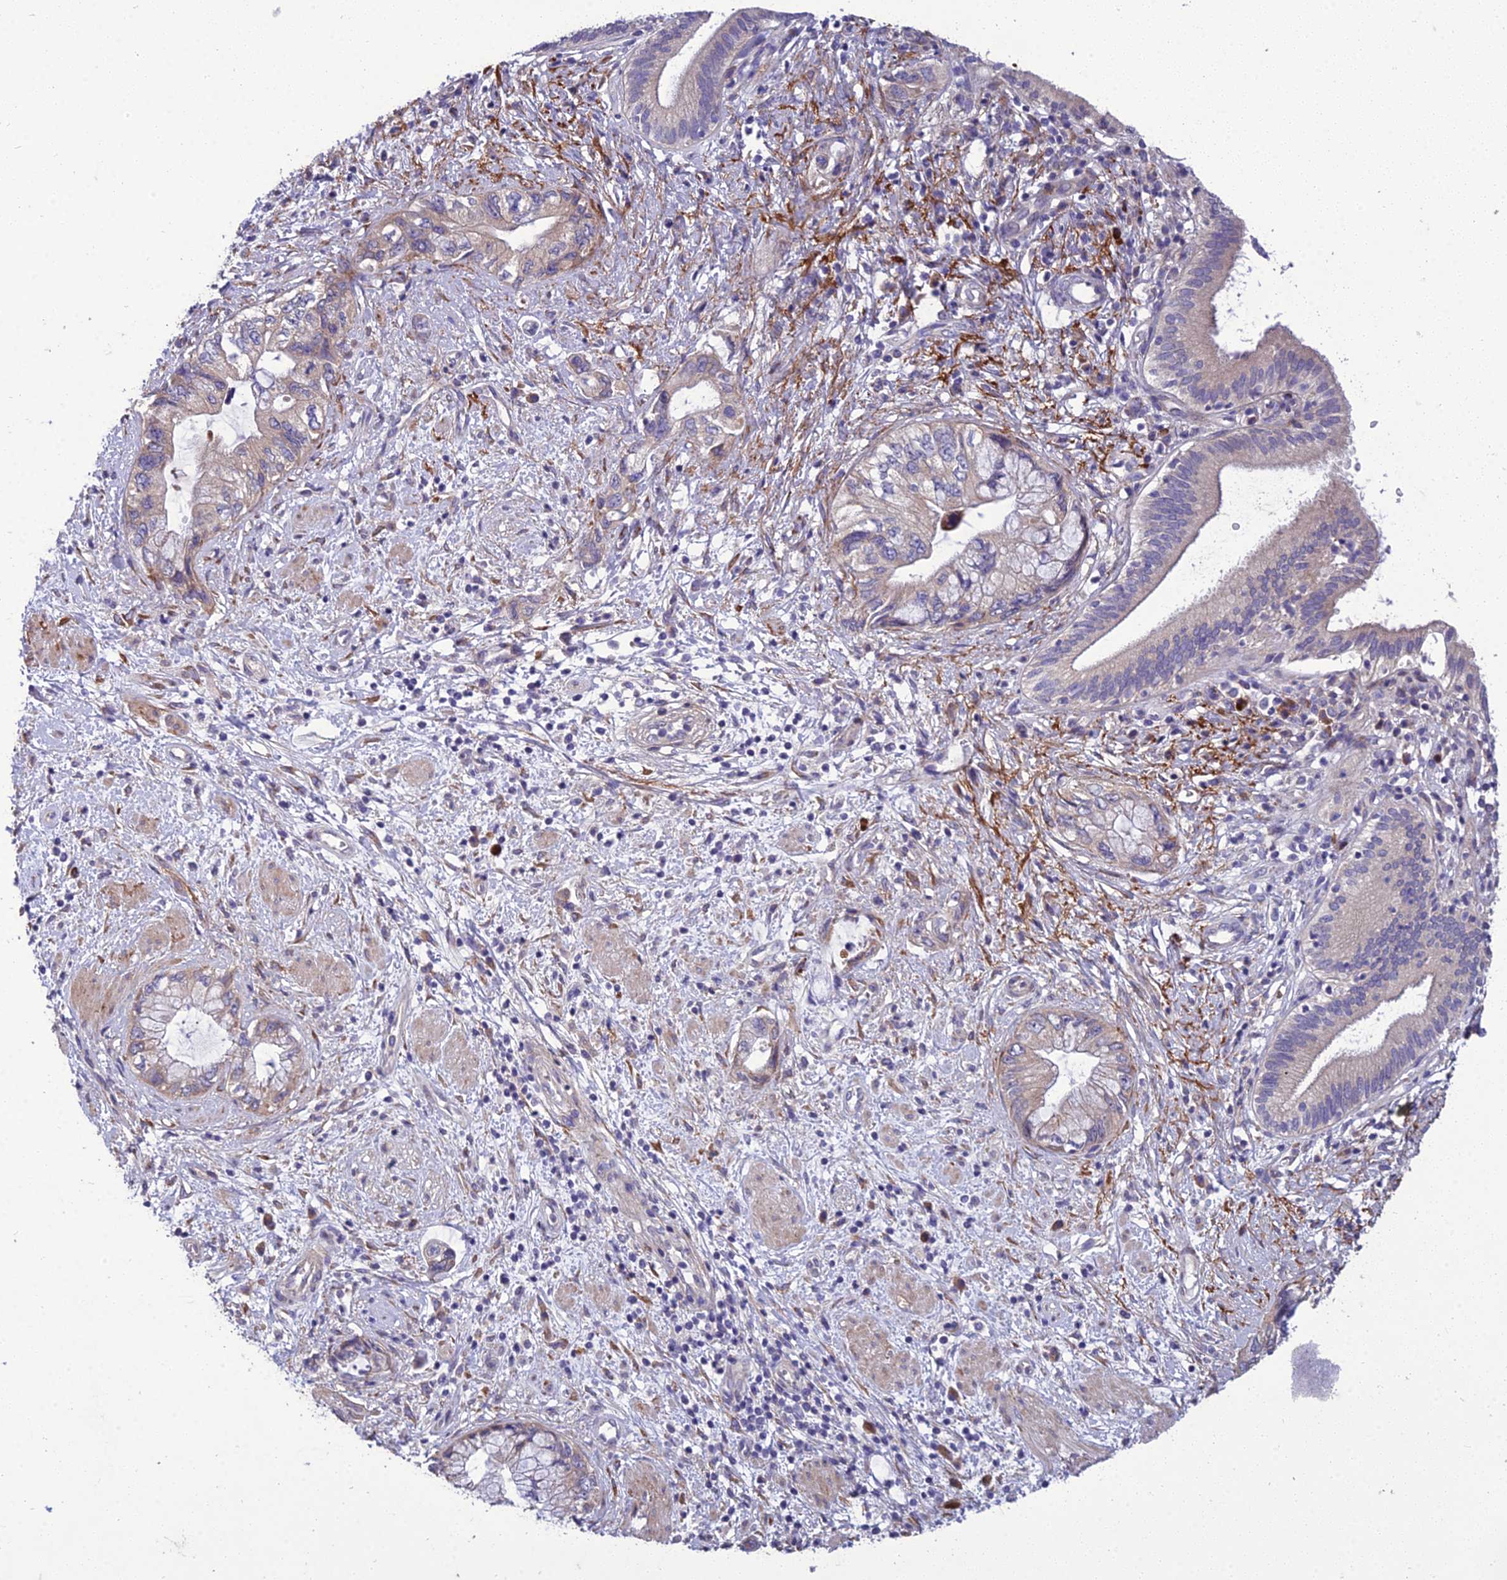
{"staining": {"intensity": "negative", "quantity": "none", "location": "none"}, "tissue": "pancreatic cancer", "cell_type": "Tumor cells", "image_type": "cancer", "snomed": [{"axis": "morphology", "description": "Adenocarcinoma, NOS"}, {"axis": "topography", "description": "Pancreas"}], "caption": "IHC photomicrograph of human adenocarcinoma (pancreatic) stained for a protein (brown), which demonstrates no staining in tumor cells. (DAB immunohistochemistry (IHC) with hematoxylin counter stain).", "gene": "ADIPOR2", "patient": {"sex": "female", "age": 73}}